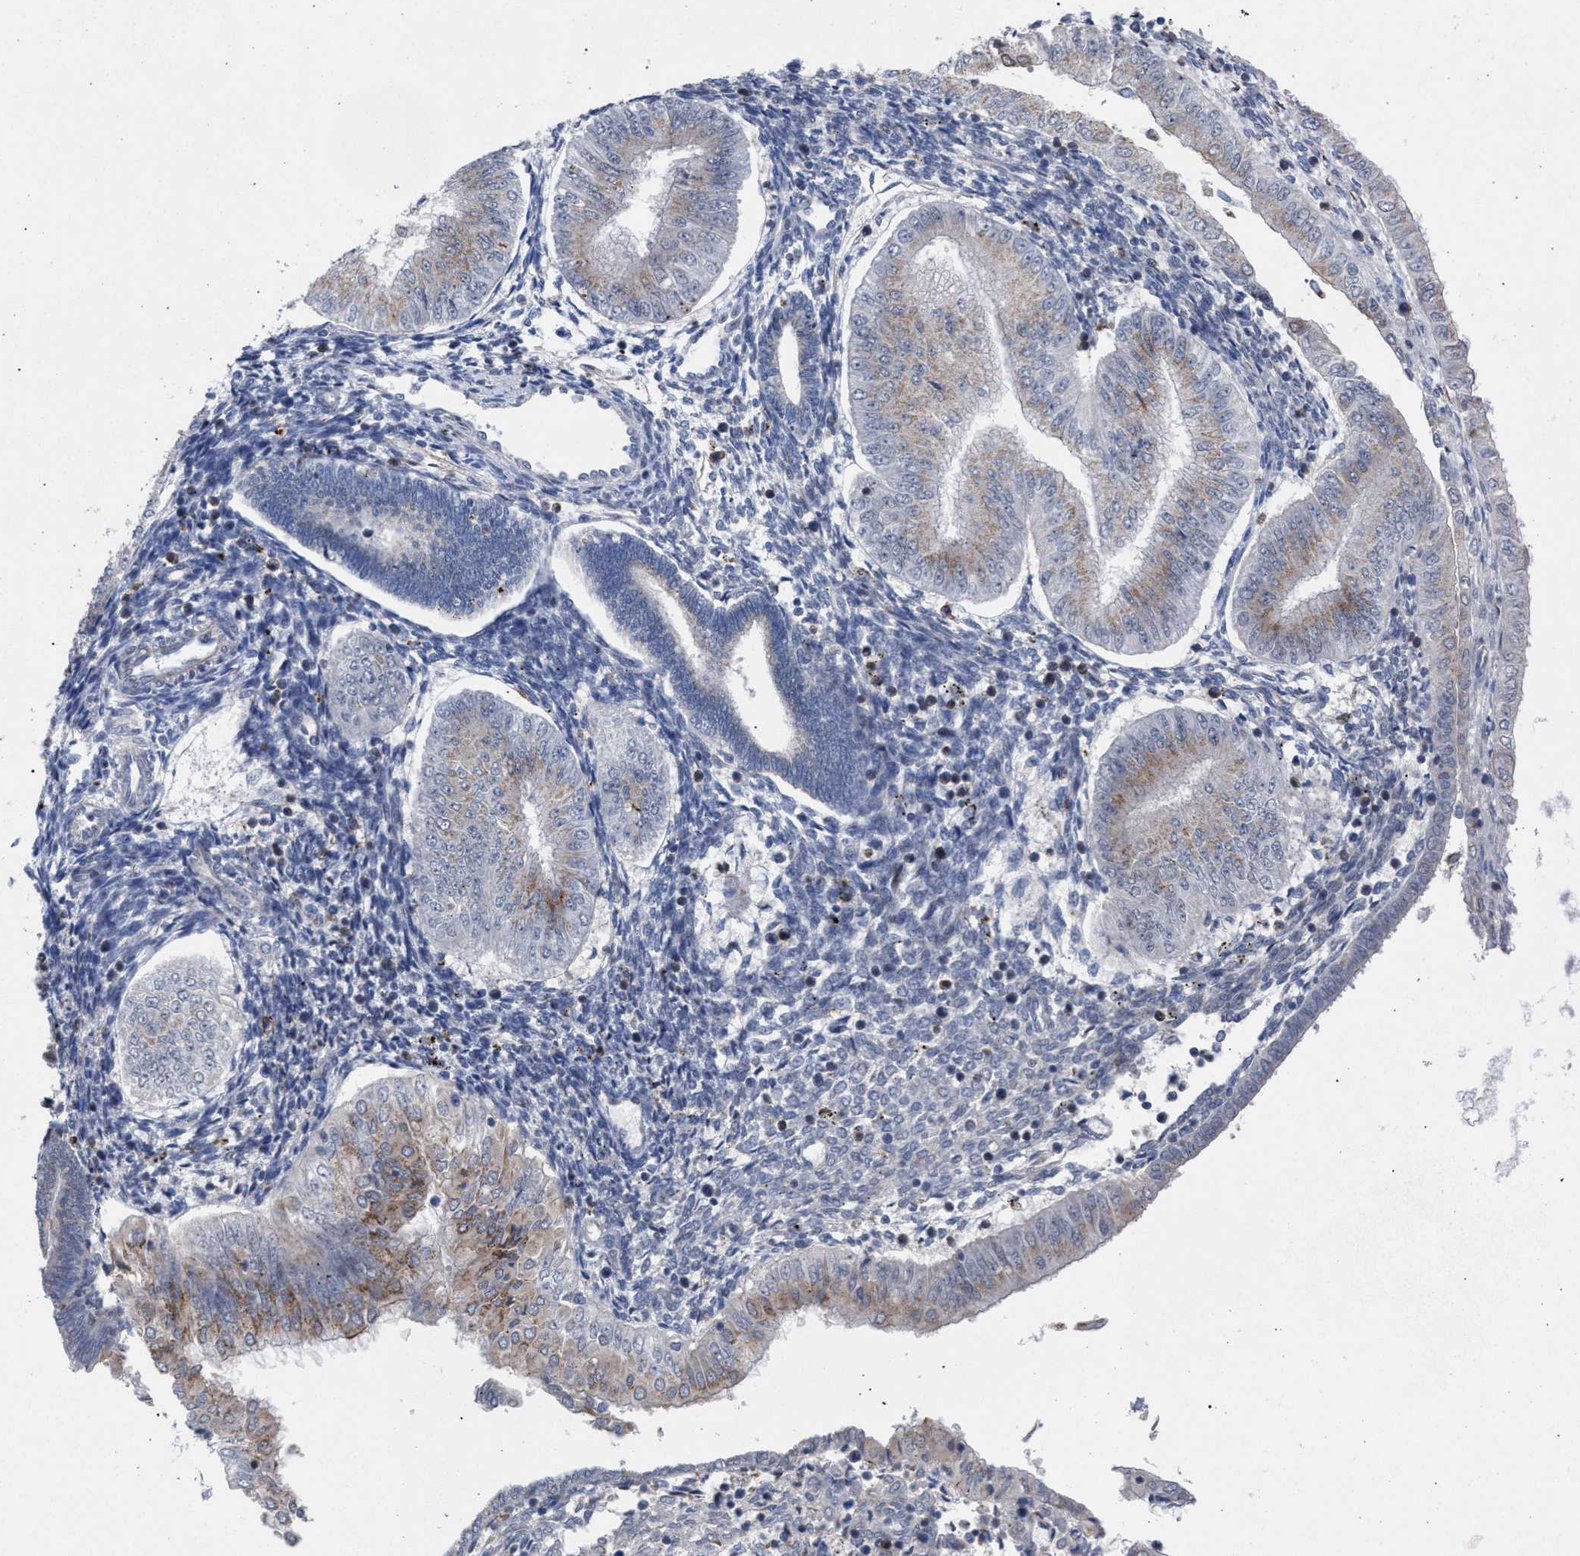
{"staining": {"intensity": "moderate", "quantity": "25%-75%", "location": "cytoplasmic/membranous"}, "tissue": "endometrial cancer", "cell_type": "Tumor cells", "image_type": "cancer", "snomed": [{"axis": "morphology", "description": "Normal tissue, NOS"}, {"axis": "morphology", "description": "Adenocarcinoma, NOS"}, {"axis": "topography", "description": "Endometrium"}], "caption": "High-magnification brightfield microscopy of endometrial cancer (adenocarcinoma) stained with DAB (brown) and counterstained with hematoxylin (blue). tumor cells exhibit moderate cytoplasmic/membranous positivity is seen in about25%-75% of cells.", "gene": "GOLGA2", "patient": {"sex": "female", "age": 53}}